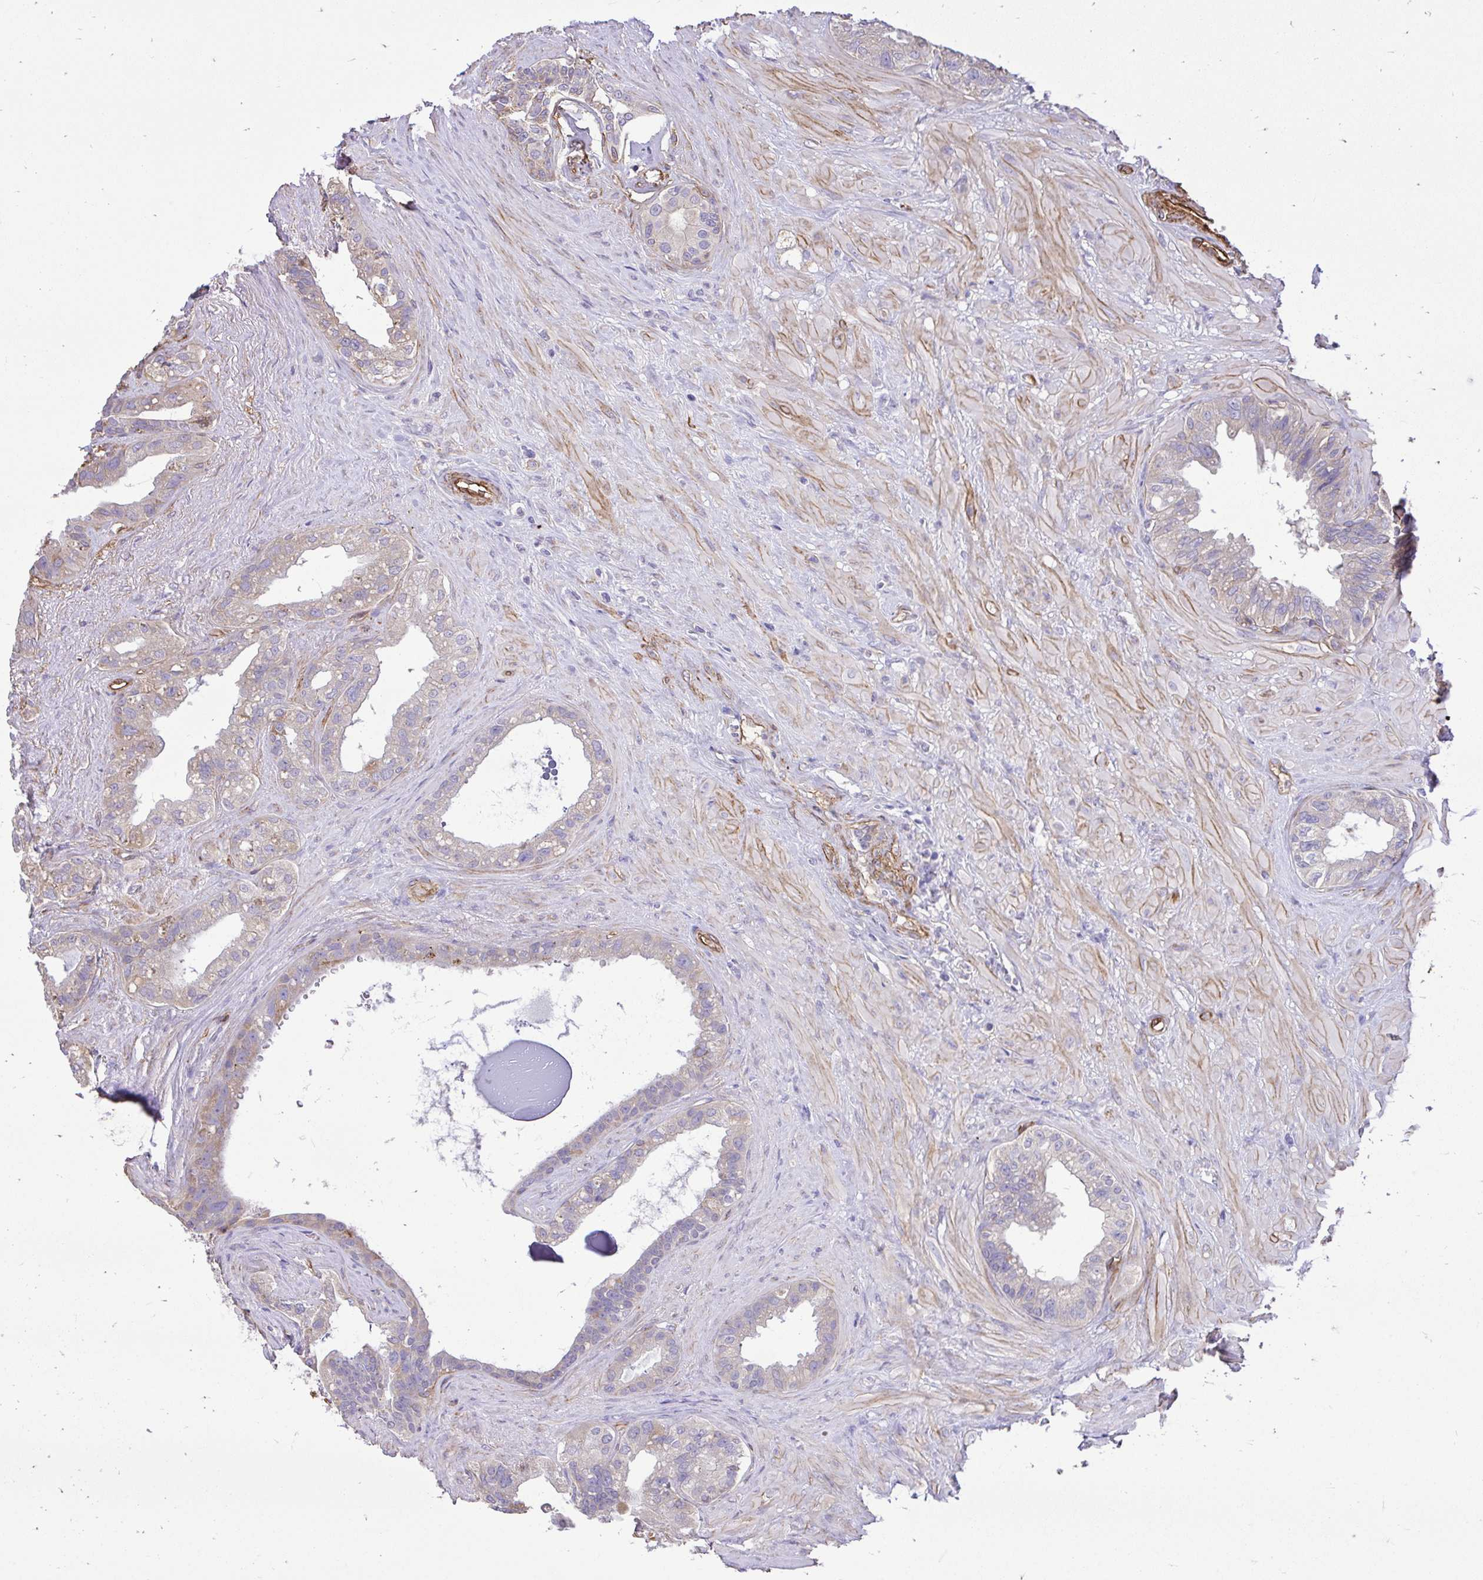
{"staining": {"intensity": "moderate", "quantity": "<25%", "location": "cytoplasmic/membranous"}, "tissue": "seminal vesicle", "cell_type": "Glandular cells", "image_type": "normal", "snomed": [{"axis": "morphology", "description": "Normal tissue, NOS"}, {"axis": "topography", "description": "Seminal veicle"}, {"axis": "topography", "description": "Peripheral nerve tissue"}], "caption": "Glandular cells display low levels of moderate cytoplasmic/membranous expression in approximately <25% of cells in normal seminal vesicle. Using DAB (brown) and hematoxylin (blue) stains, captured at high magnification using brightfield microscopy.", "gene": "PTPRK", "patient": {"sex": "male", "age": 76}}